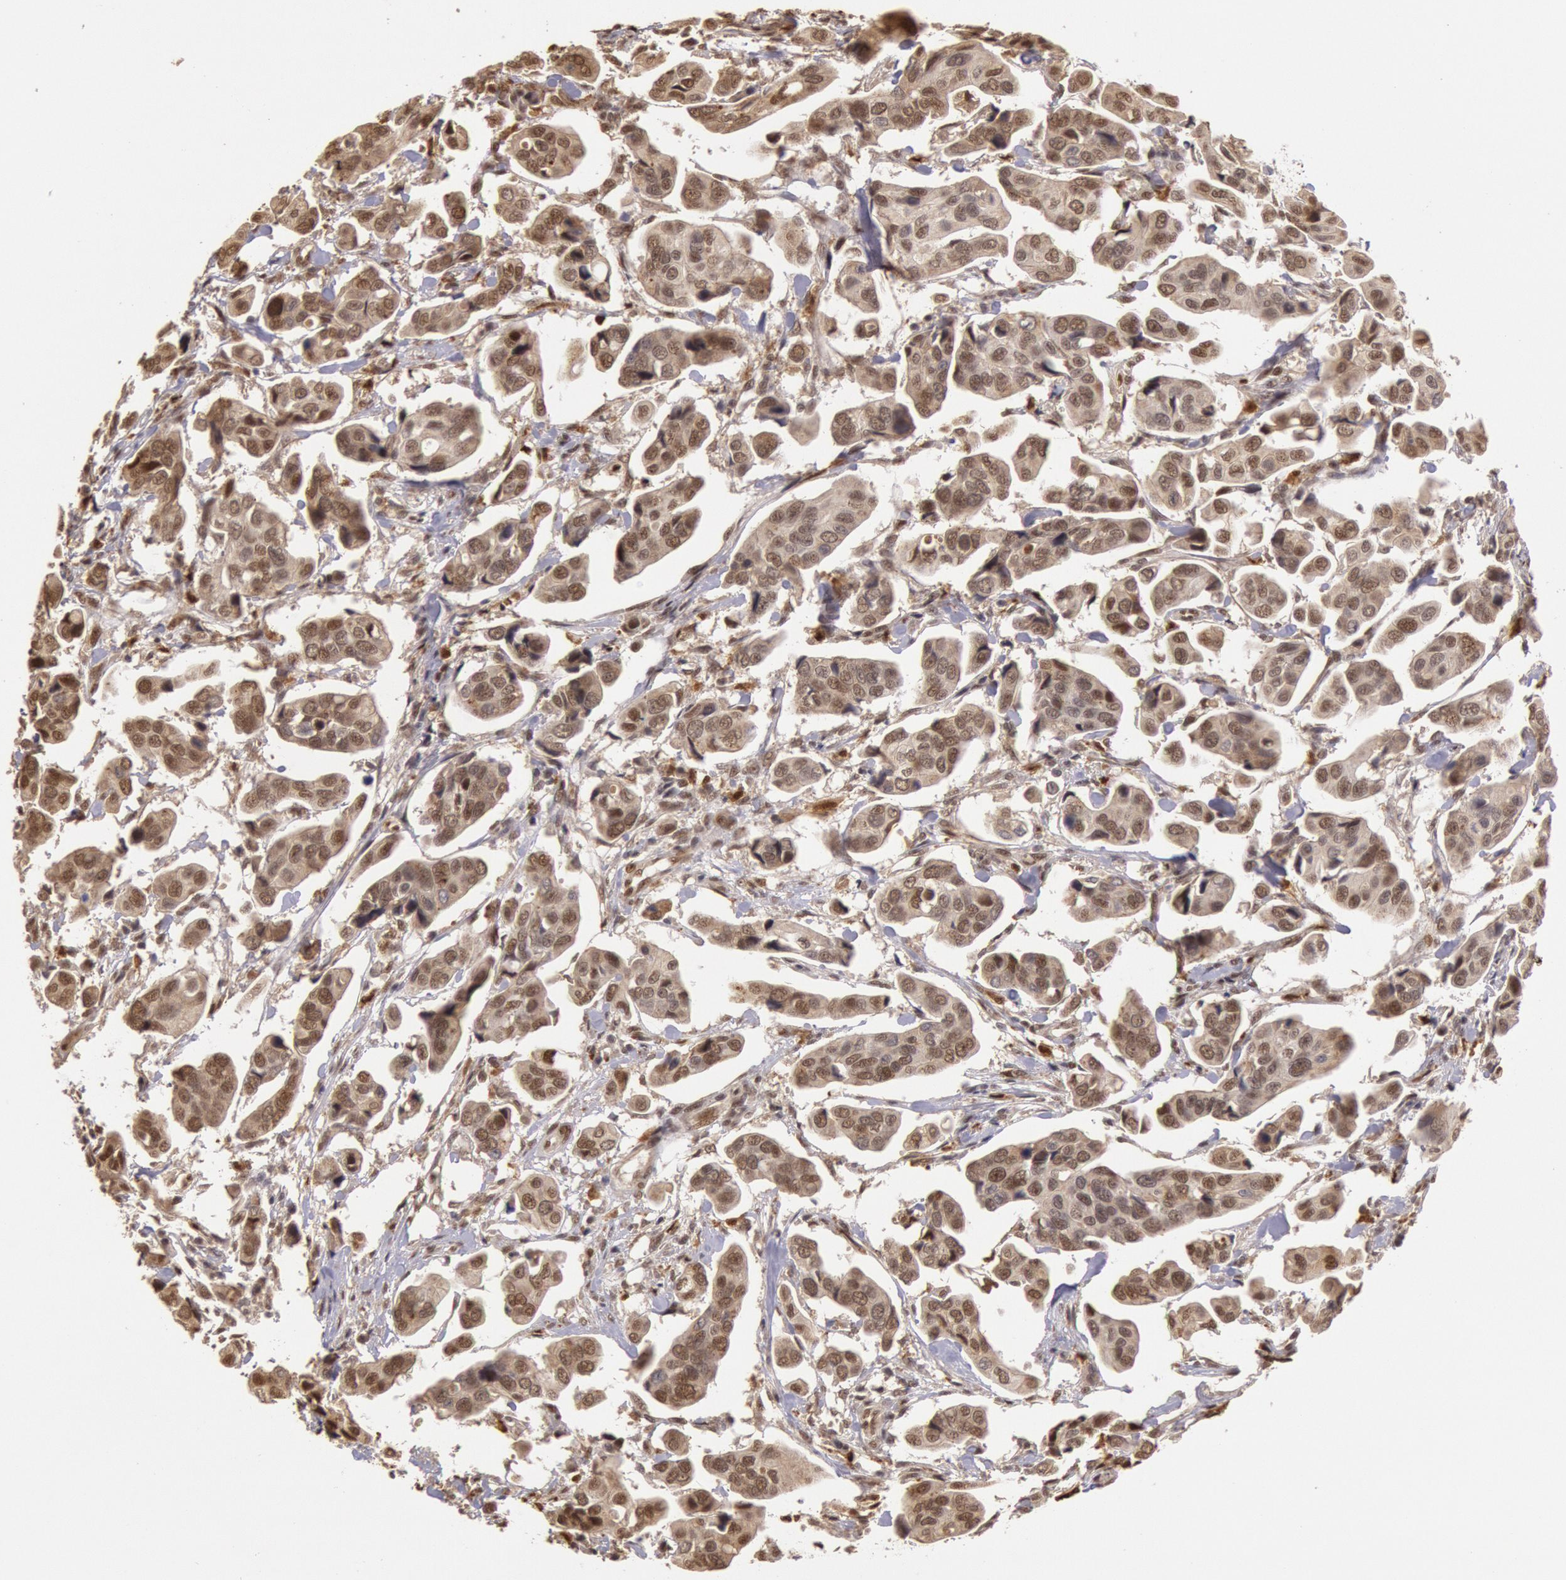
{"staining": {"intensity": "weak", "quantity": "25%-75%", "location": "nuclear"}, "tissue": "urothelial cancer", "cell_type": "Tumor cells", "image_type": "cancer", "snomed": [{"axis": "morphology", "description": "Adenocarcinoma, NOS"}, {"axis": "topography", "description": "Urinary bladder"}], "caption": "Immunohistochemical staining of human urothelial cancer shows low levels of weak nuclear protein positivity in about 25%-75% of tumor cells.", "gene": "LIG4", "patient": {"sex": "male", "age": 61}}